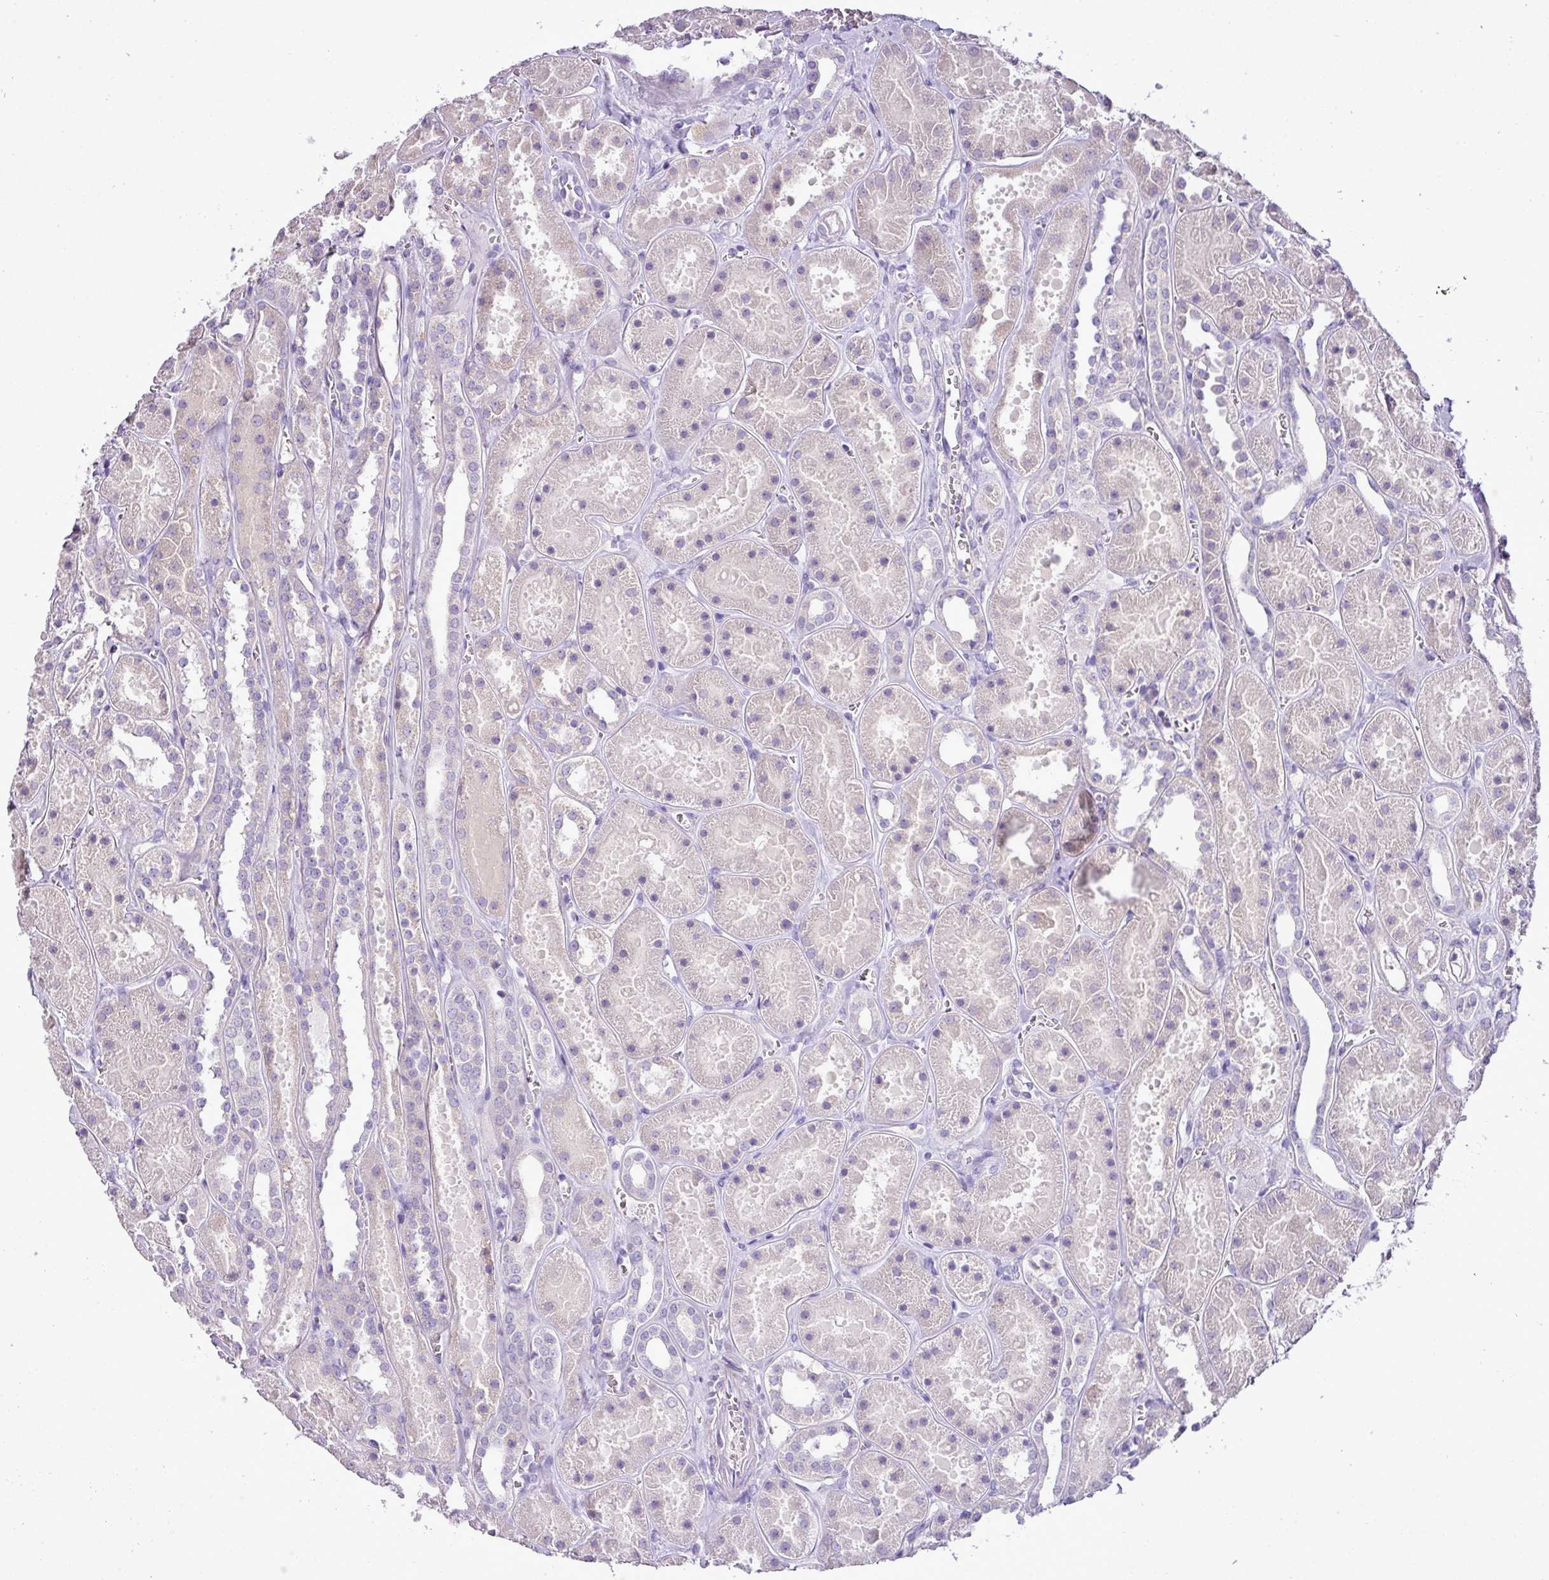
{"staining": {"intensity": "negative", "quantity": "none", "location": "none"}, "tissue": "kidney", "cell_type": "Cells in glomeruli", "image_type": "normal", "snomed": [{"axis": "morphology", "description": "Normal tissue, NOS"}, {"axis": "topography", "description": "Kidney"}], "caption": "This histopathology image is of benign kidney stained with IHC to label a protein in brown with the nuclei are counter-stained blue. There is no expression in cells in glomeruli.", "gene": "BRINP2", "patient": {"sex": "female", "age": 41}}